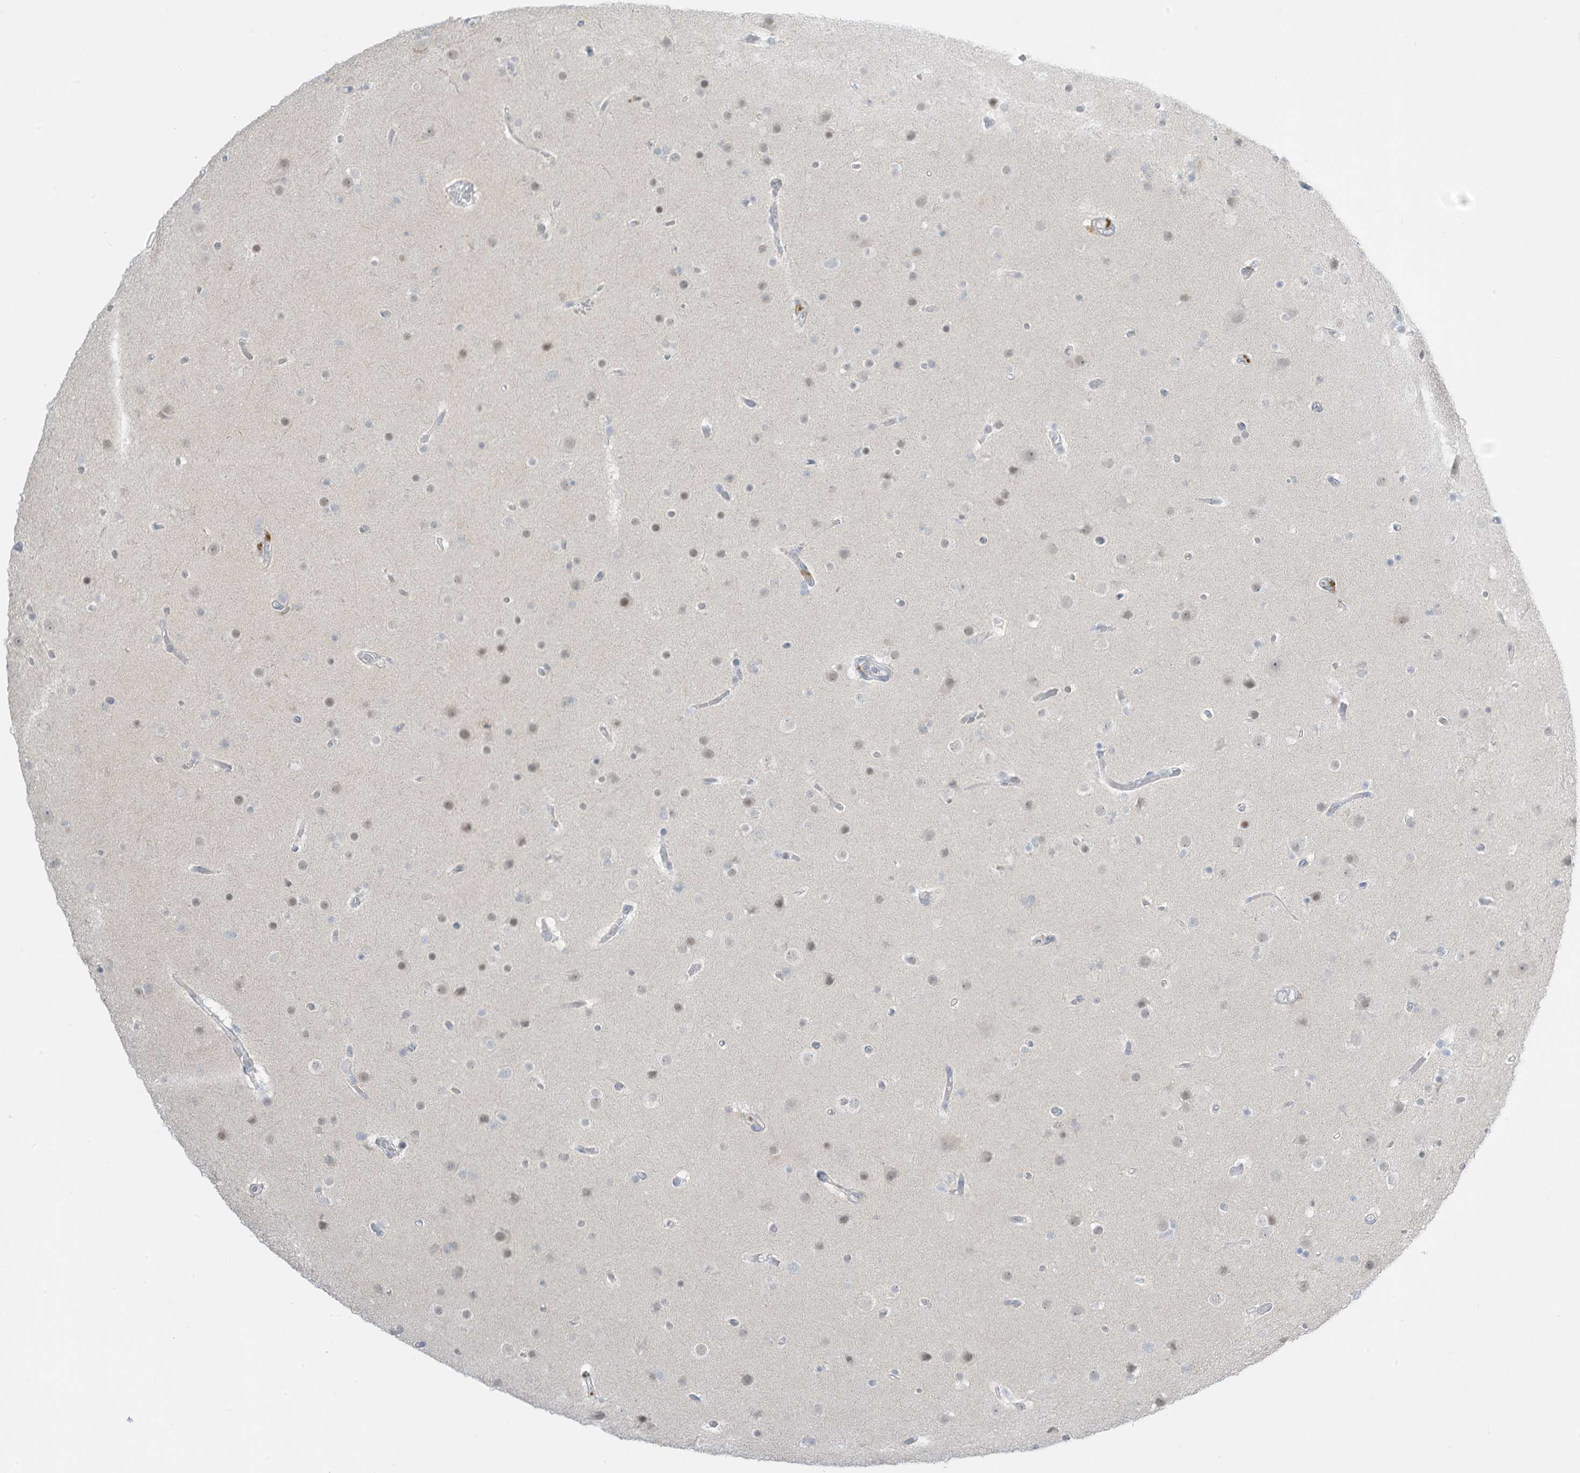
{"staining": {"intensity": "weak", "quantity": "<25%", "location": "nuclear"}, "tissue": "glioma", "cell_type": "Tumor cells", "image_type": "cancer", "snomed": [{"axis": "morphology", "description": "Glioma, malignant, High grade"}, {"axis": "topography", "description": "Cerebral cortex"}], "caption": "Tumor cells are negative for brown protein staining in high-grade glioma (malignant).", "gene": "ASPRV1", "patient": {"sex": "female", "age": 36}}